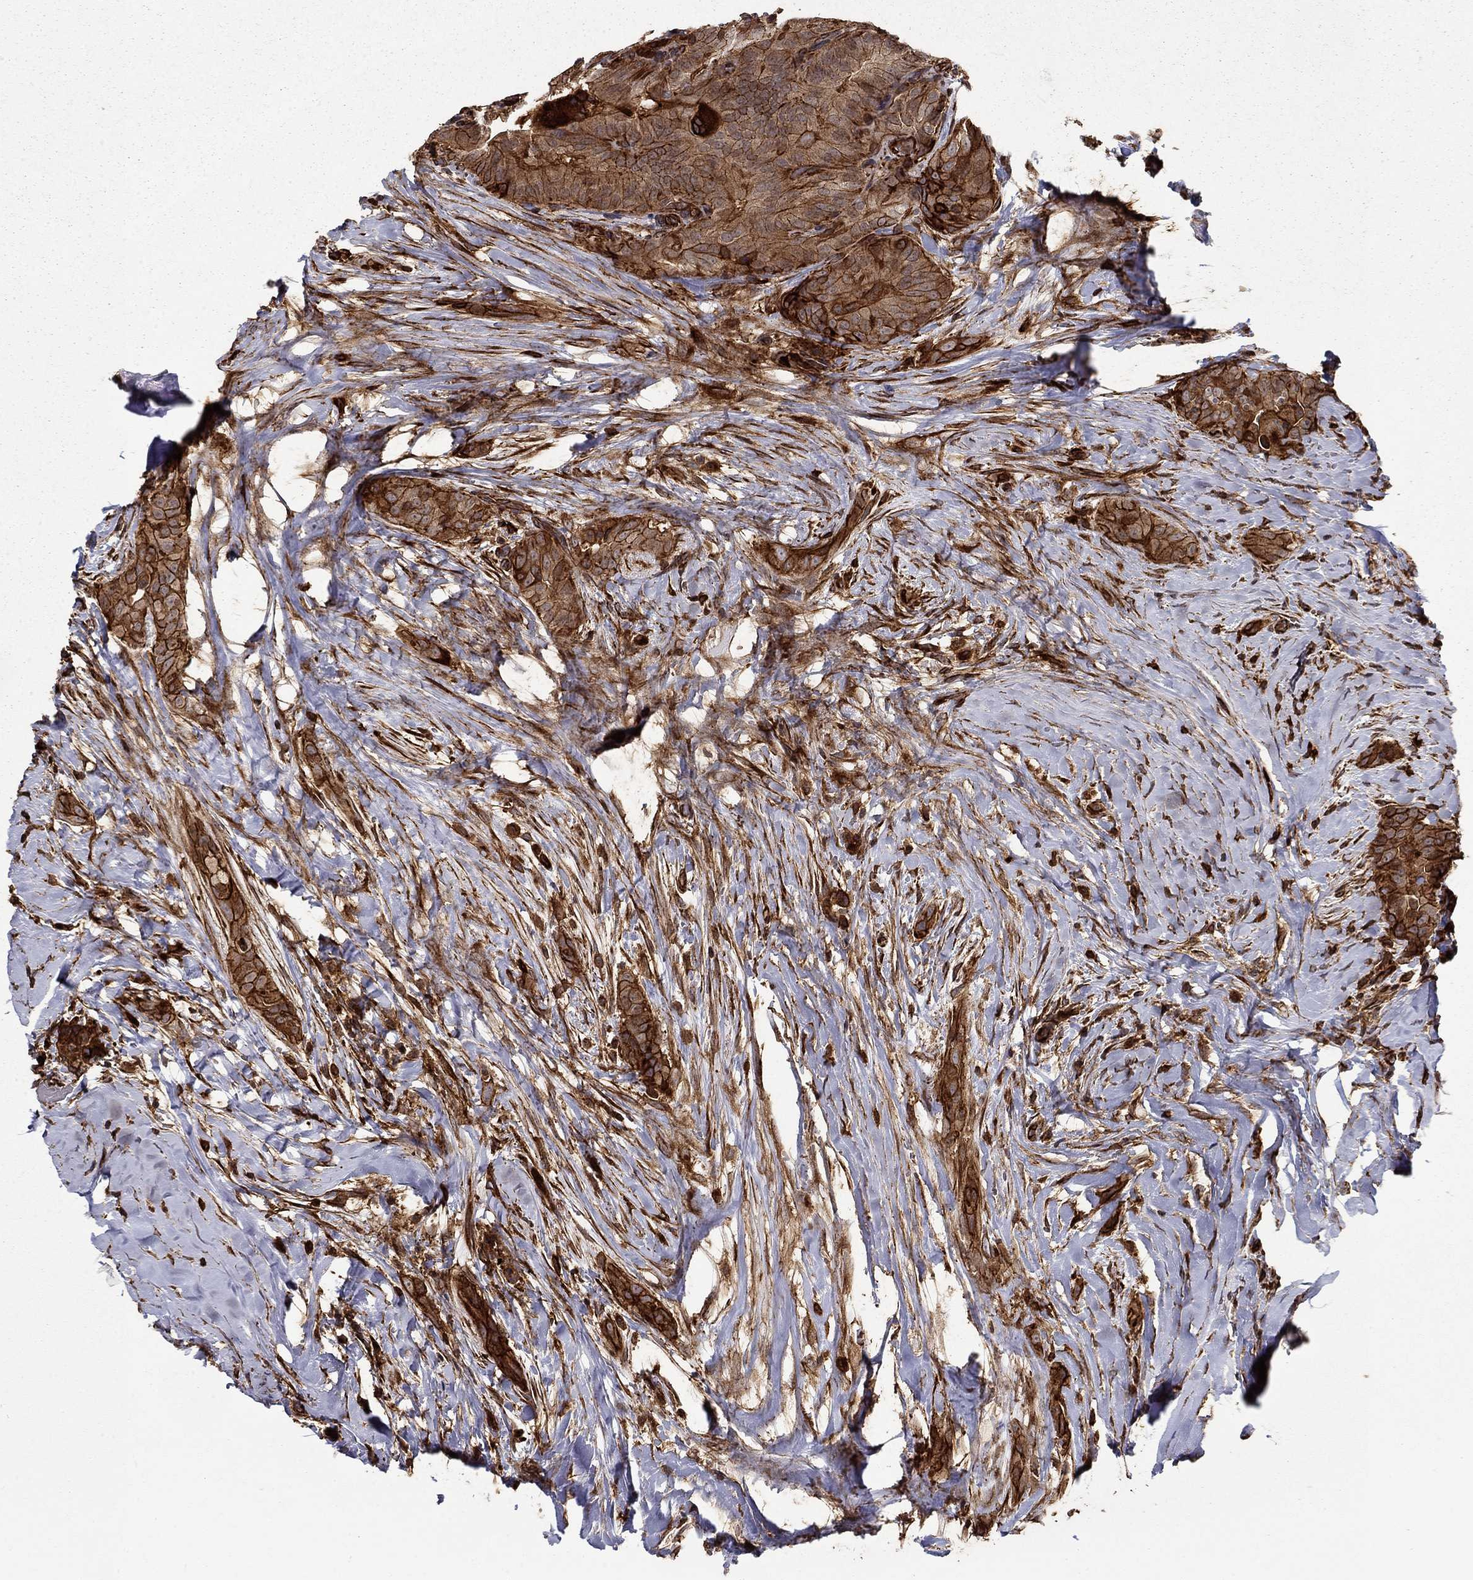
{"staining": {"intensity": "strong", "quantity": ">75%", "location": "cytoplasmic/membranous"}, "tissue": "thyroid cancer", "cell_type": "Tumor cells", "image_type": "cancer", "snomed": [{"axis": "morphology", "description": "Papillary adenocarcinoma, NOS"}, {"axis": "topography", "description": "Thyroid gland"}], "caption": "Protein staining reveals strong cytoplasmic/membranous staining in approximately >75% of tumor cells in thyroid cancer.", "gene": "ADM", "patient": {"sex": "male", "age": 61}}